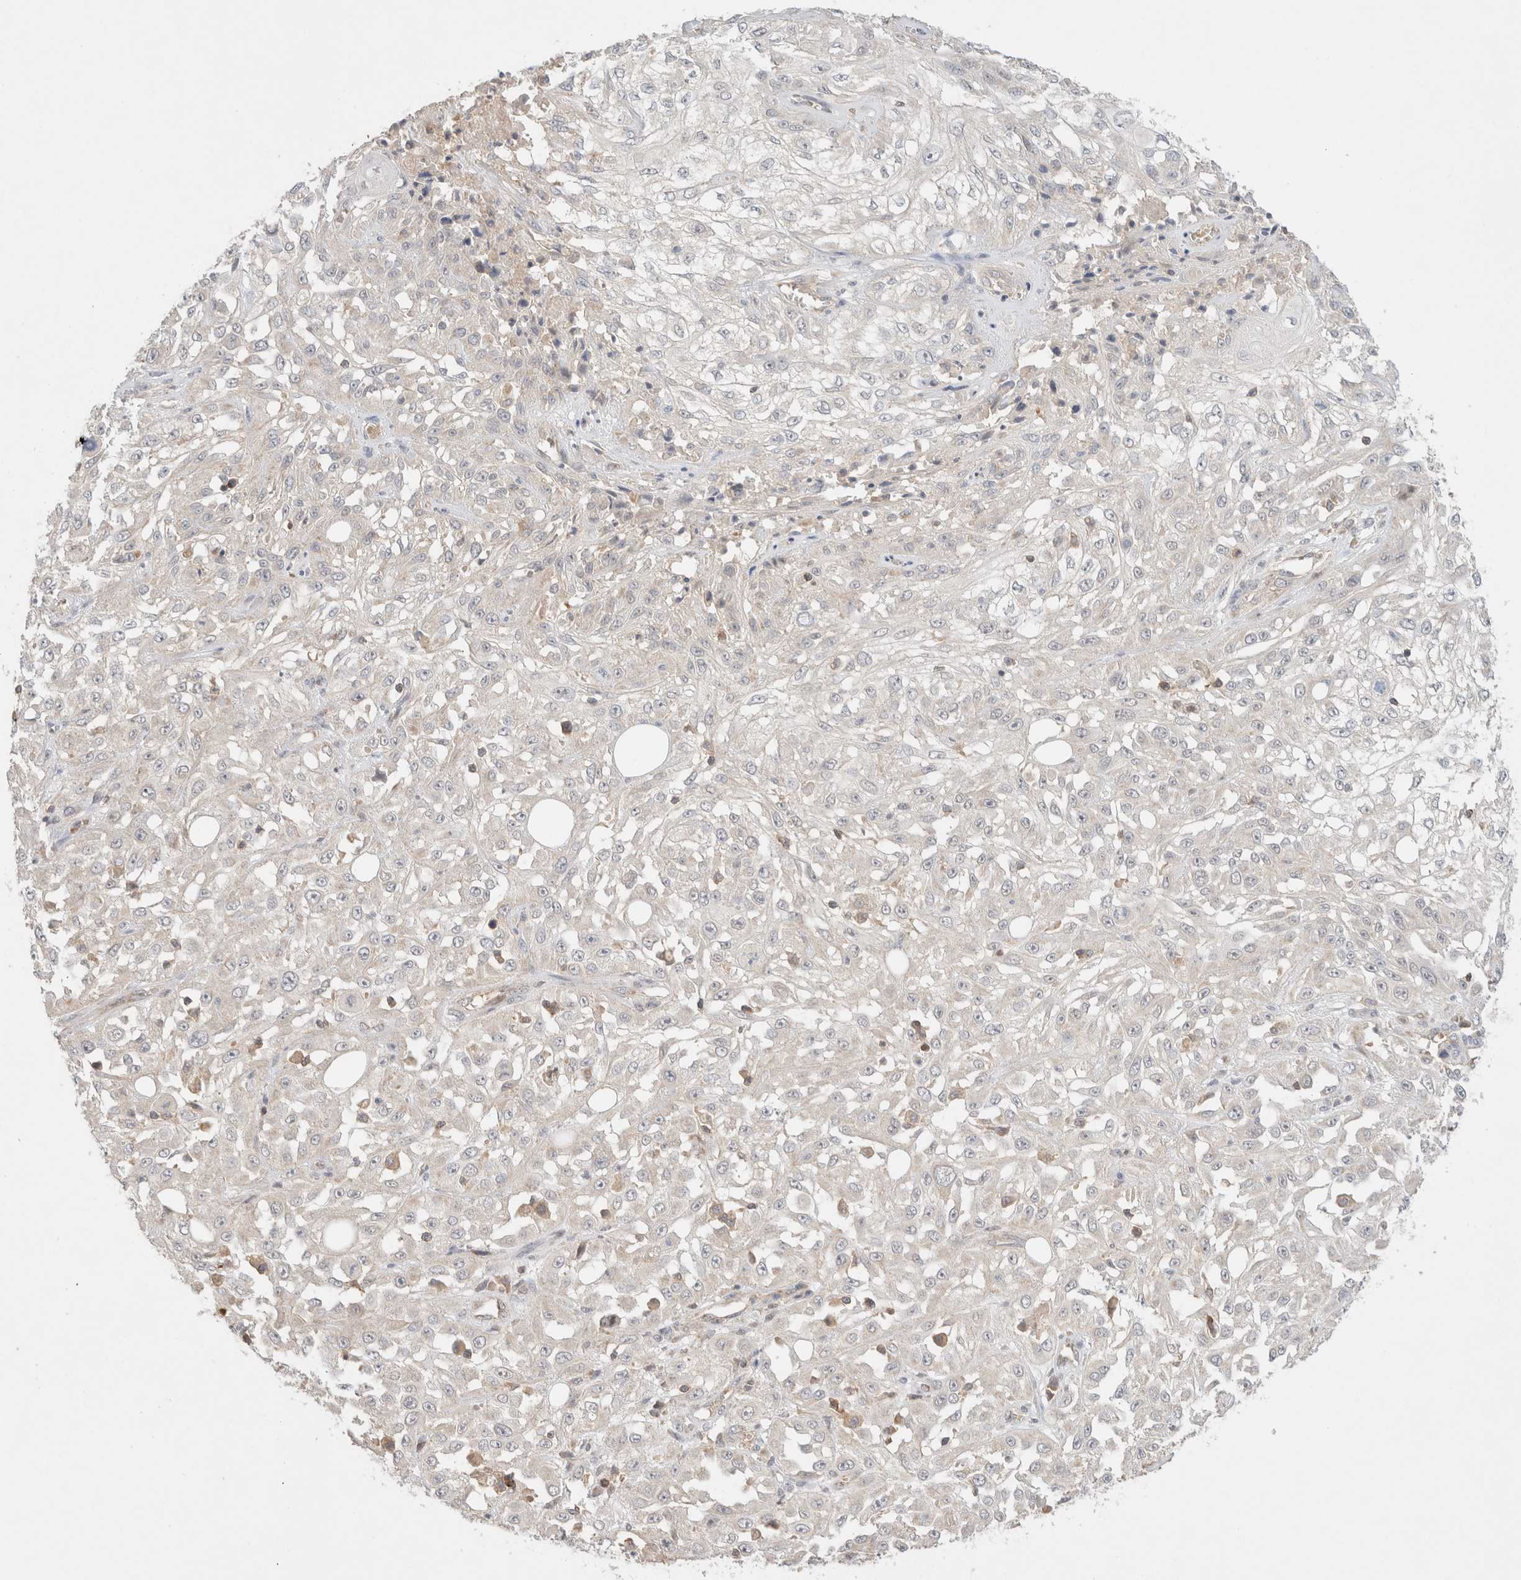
{"staining": {"intensity": "negative", "quantity": "none", "location": "none"}, "tissue": "skin cancer", "cell_type": "Tumor cells", "image_type": "cancer", "snomed": [{"axis": "morphology", "description": "Squamous cell carcinoma, NOS"}, {"axis": "morphology", "description": "Squamous cell carcinoma, metastatic, NOS"}, {"axis": "topography", "description": "Skin"}, {"axis": "topography", "description": "Lymph node"}], "caption": "Metastatic squamous cell carcinoma (skin) was stained to show a protein in brown. There is no significant staining in tumor cells.", "gene": "MRM3", "patient": {"sex": "male", "age": 75}}